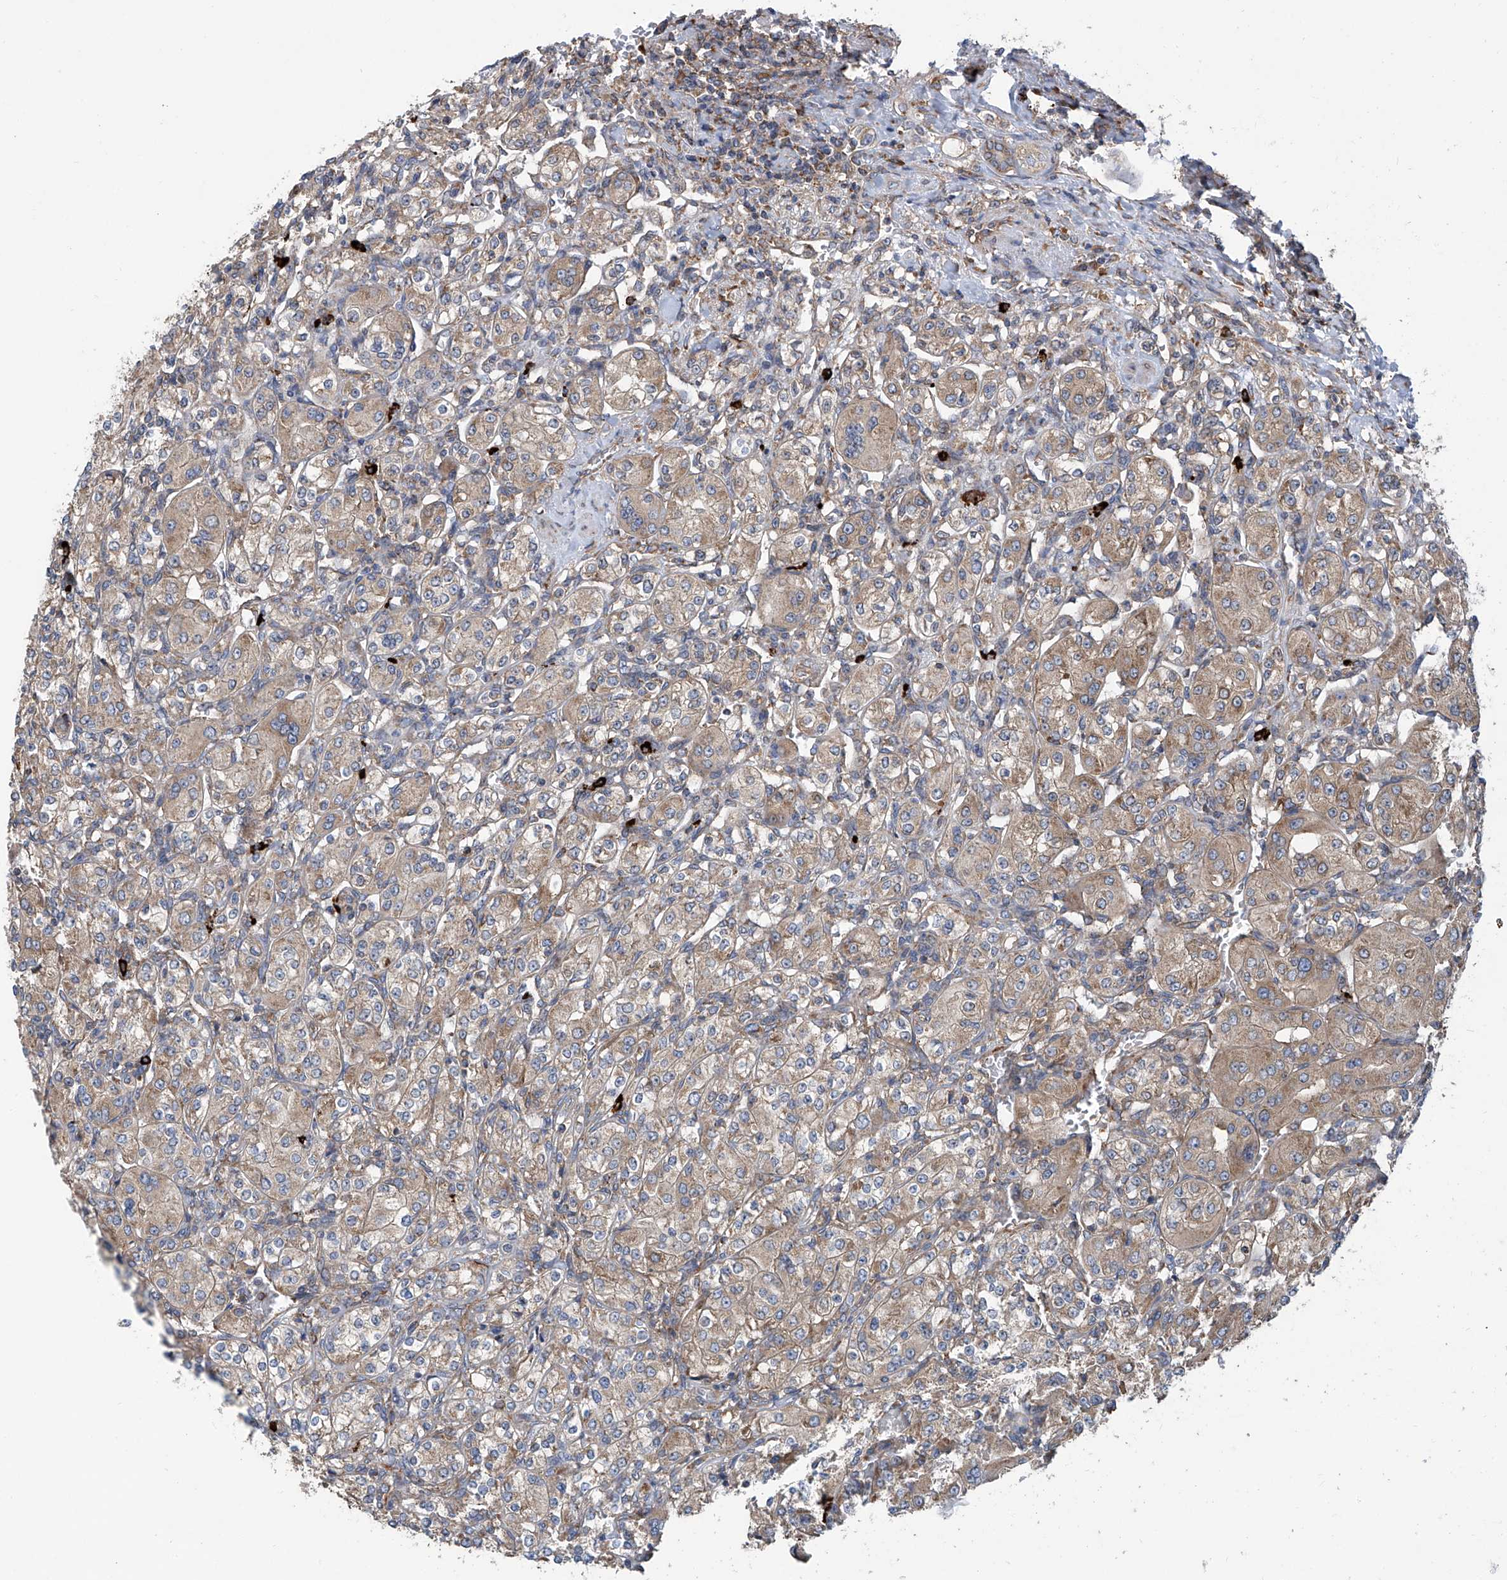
{"staining": {"intensity": "weak", "quantity": ">75%", "location": "cytoplasmic/membranous"}, "tissue": "renal cancer", "cell_type": "Tumor cells", "image_type": "cancer", "snomed": [{"axis": "morphology", "description": "Adenocarcinoma, NOS"}, {"axis": "topography", "description": "Kidney"}], "caption": "Immunohistochemistry (IHC) (DAB) staining of human renal cancer (adenocarcinoma) displays weak cytoplasmic/membranous protein expression in approximately >75% of tumor cells.", "gene": "SENP2", "patient": {"sex": "male", "age": 77}}